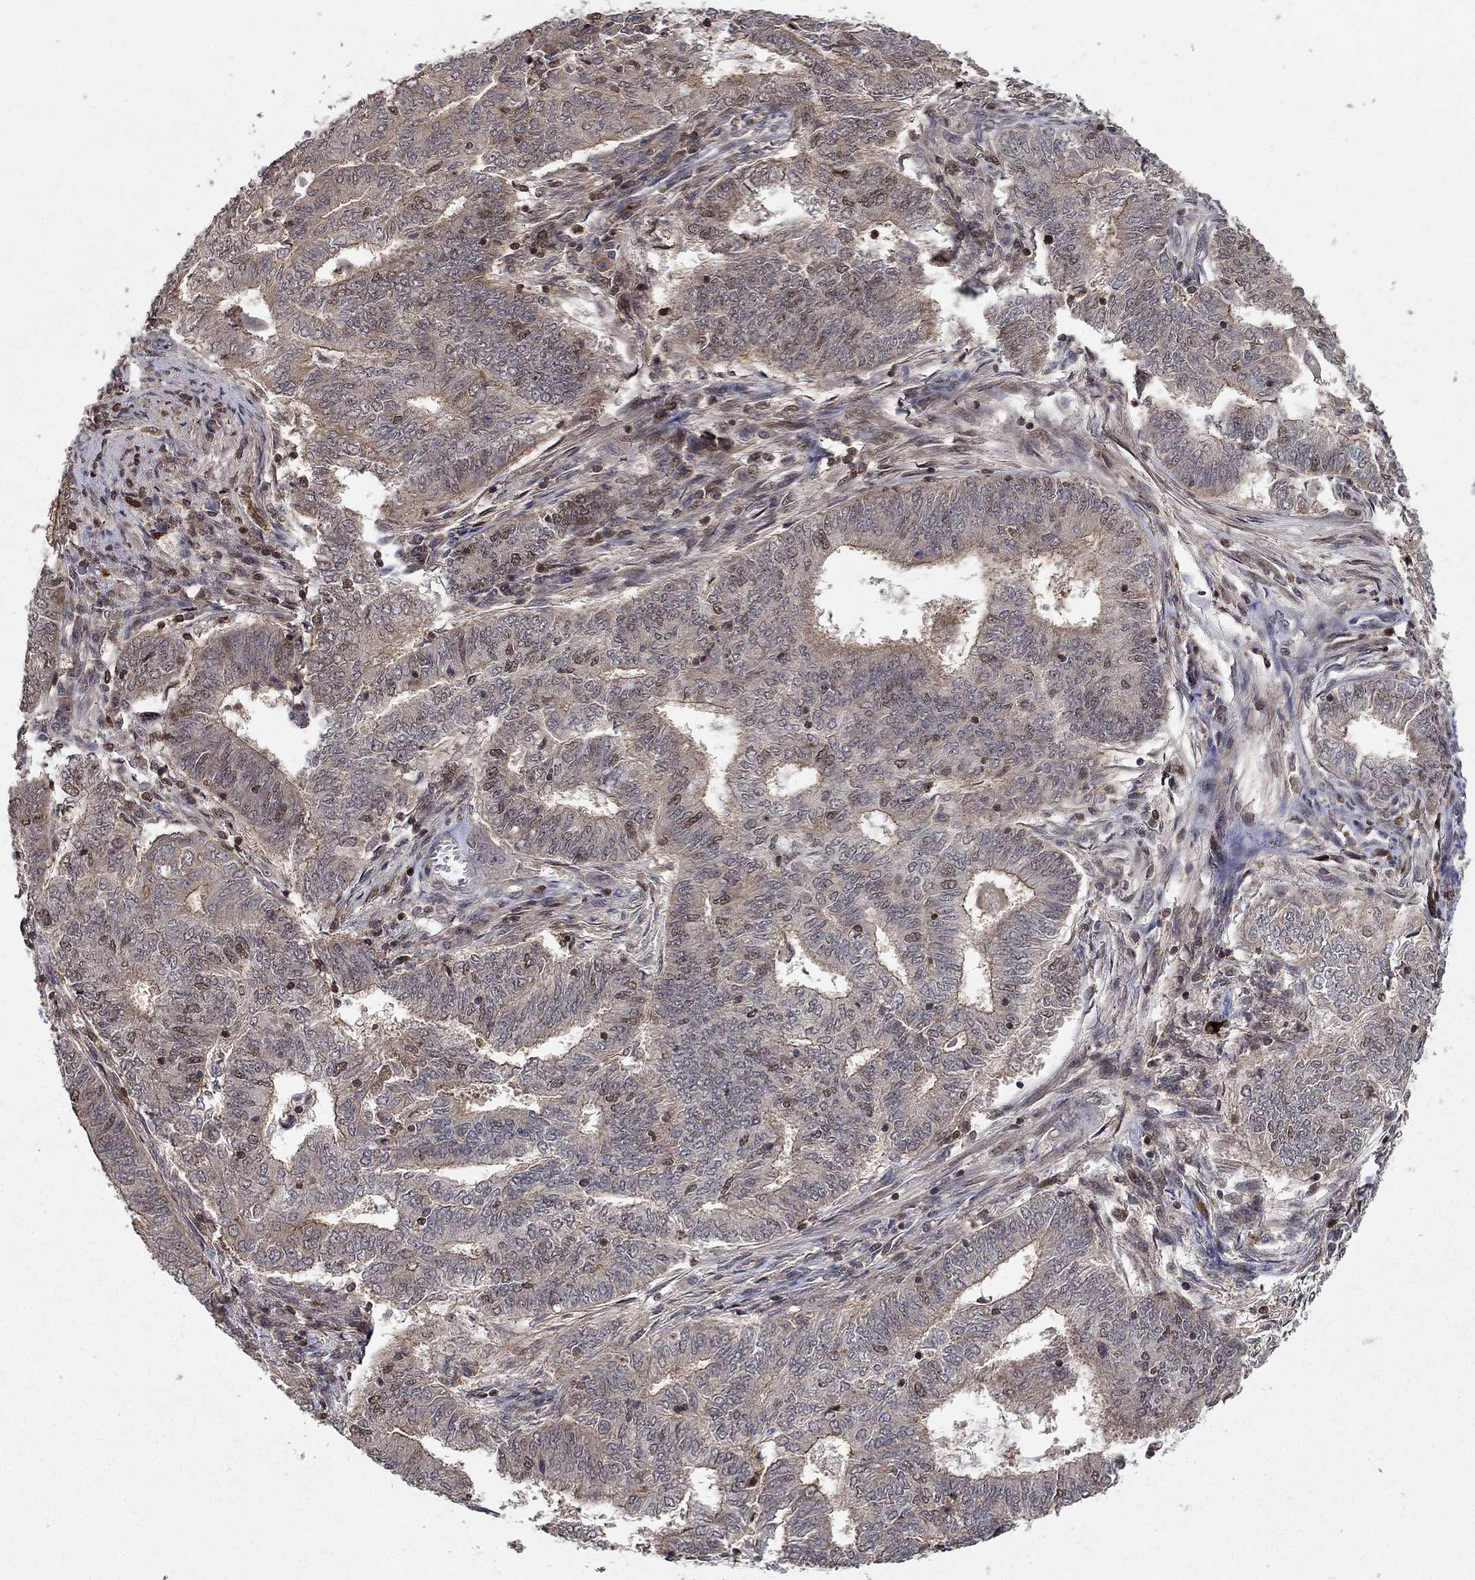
{"staining": {"intensity": "weak", "quantity": "25%-75%", "location": "cytoplasmic/membranous,nuclear"}, "tissue": "endometrial cancer", "cell_type": "Tumor cells", "image_type": "cancer", "snomed": [{"axis": "morphology", "description": "Adenocarcinoma, NOS"}, {"axis": "topography", "description": "Endometrium"}], "caption": "Endometrial cancer (adenocarcinoma) tissue shows weak cytoplasmic/membranous and nuclear staining in about 25%-75% of tumor cells The staining was performed using DAB (3,3'-diaminobenzidine) to visualize the protein expression in brown, while the nuclei were stained in blue with hematoxylin (Magnification: 20x).", "gene": "CCDC66", "patient": {"sex": "female", "age": 62}}